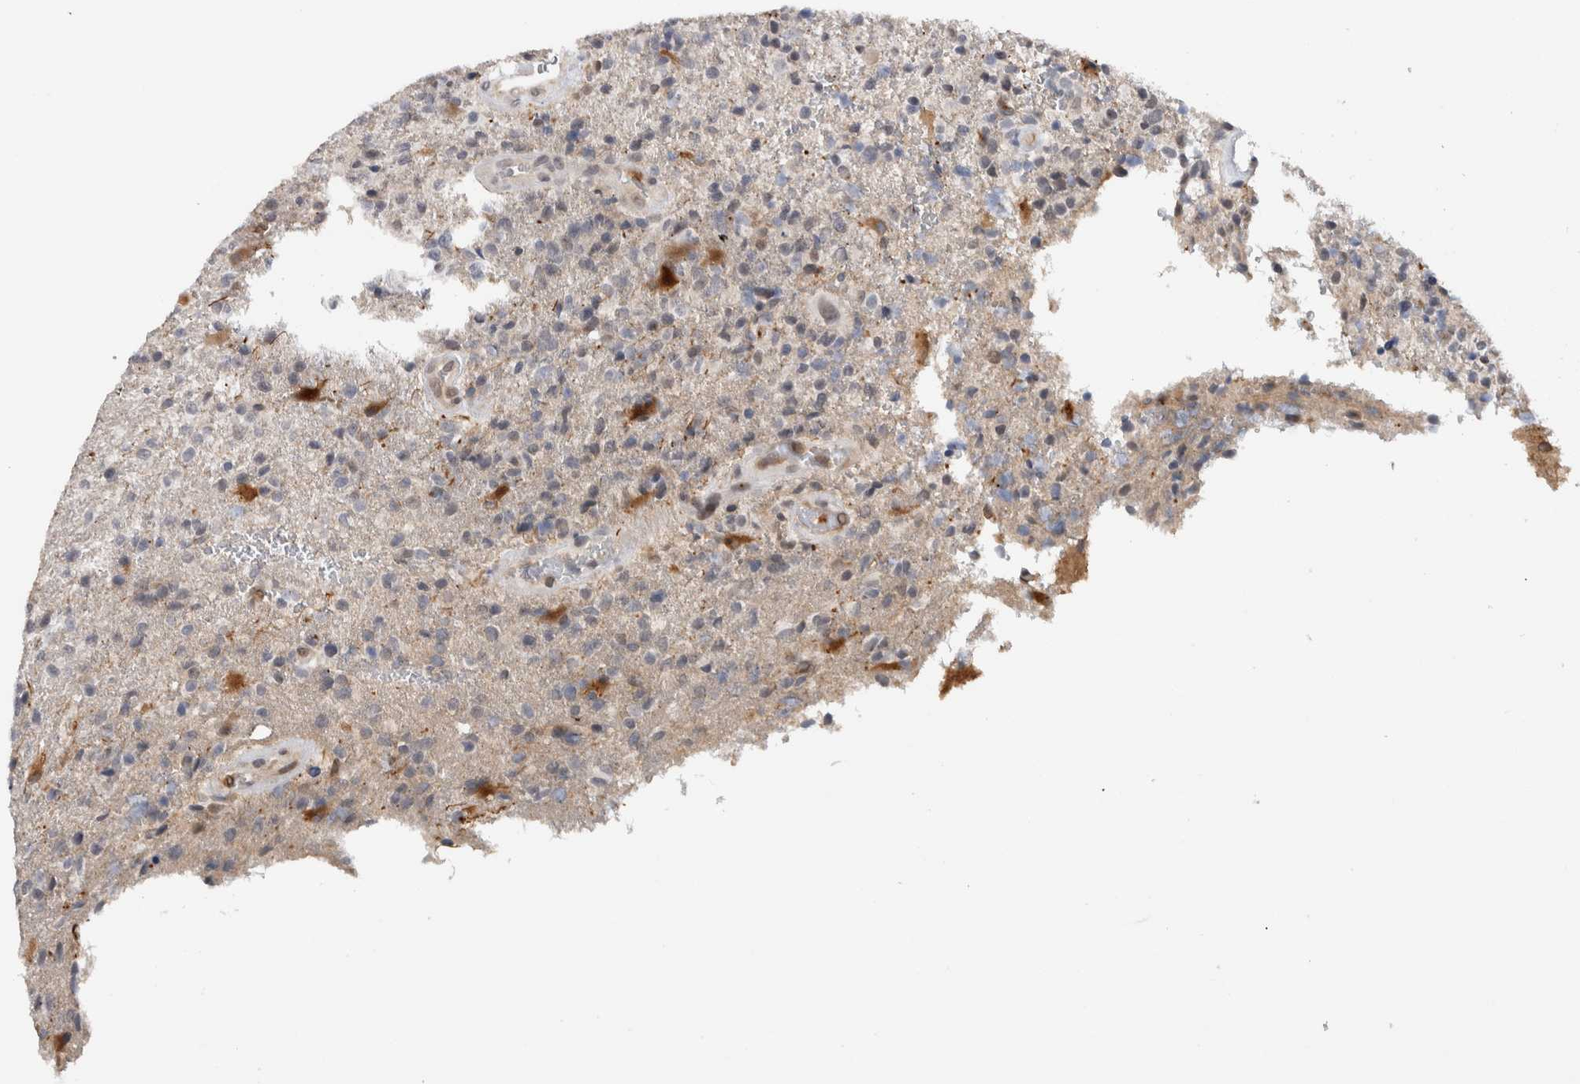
{"staining": {"intensity": "negative", "quantity": "none", "location": "none"}, "tissue": "glioma", "cell_type": "Tumor cells", "image_type": "cancer", "snomed": [{"axis": "morphology", "description": "Glioma, malignant, High grade"}, {"axis": "topography", "description": "Brain"}], "caption": "The micrograph demonstrates no staining of tumor cells in high-grade glioma (malignant). (DAB IHC with hematoxylin counter stain).", "gene": "PRXL2A", "patient": {"sex": "male", "age": 72}}